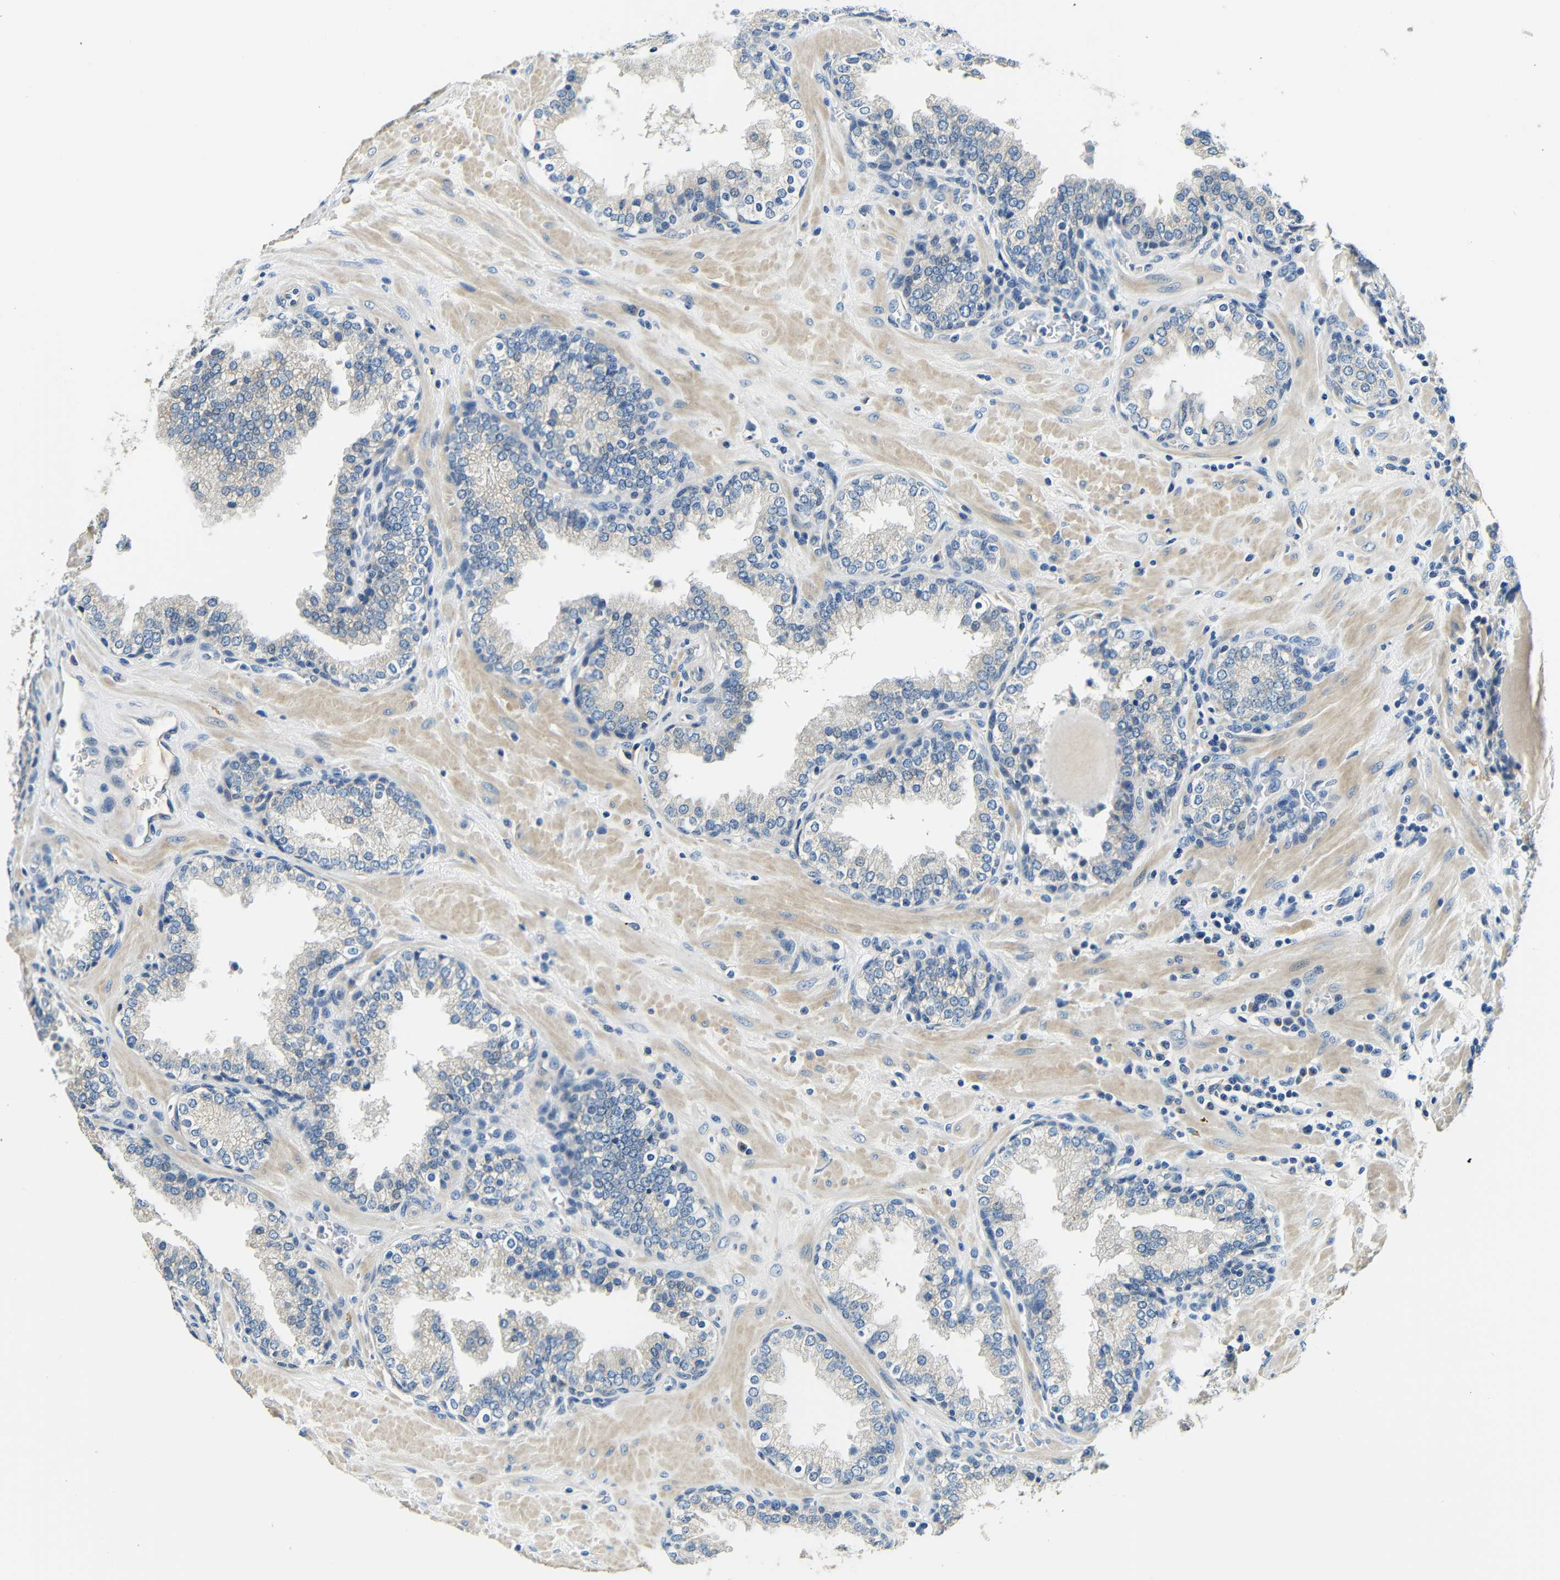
{"staining": {"intensity": "negative", "quantity": "none", "location": "none"}, "tissue": "prostate", "cell_type": "Glandular cells", "image_type": "normal", "snomed": [{"axis": "morphology", "description": "Normal tissue, NOS"}, {"axis": "topography", "description": "Prostate"}], "caption": "Immunohistochemistry histopathology image of unremarkable prostate: human prostate stained with DAB (3,3'-diaminobenzidine) displays no significant protein staining in glandular cells. (Brightfield microscopy of DAB (3,3'-diaminobenzidine) IHC at high magnification).", "gene": "FMO5", "patient": {"sex": "male", "age": 51}}